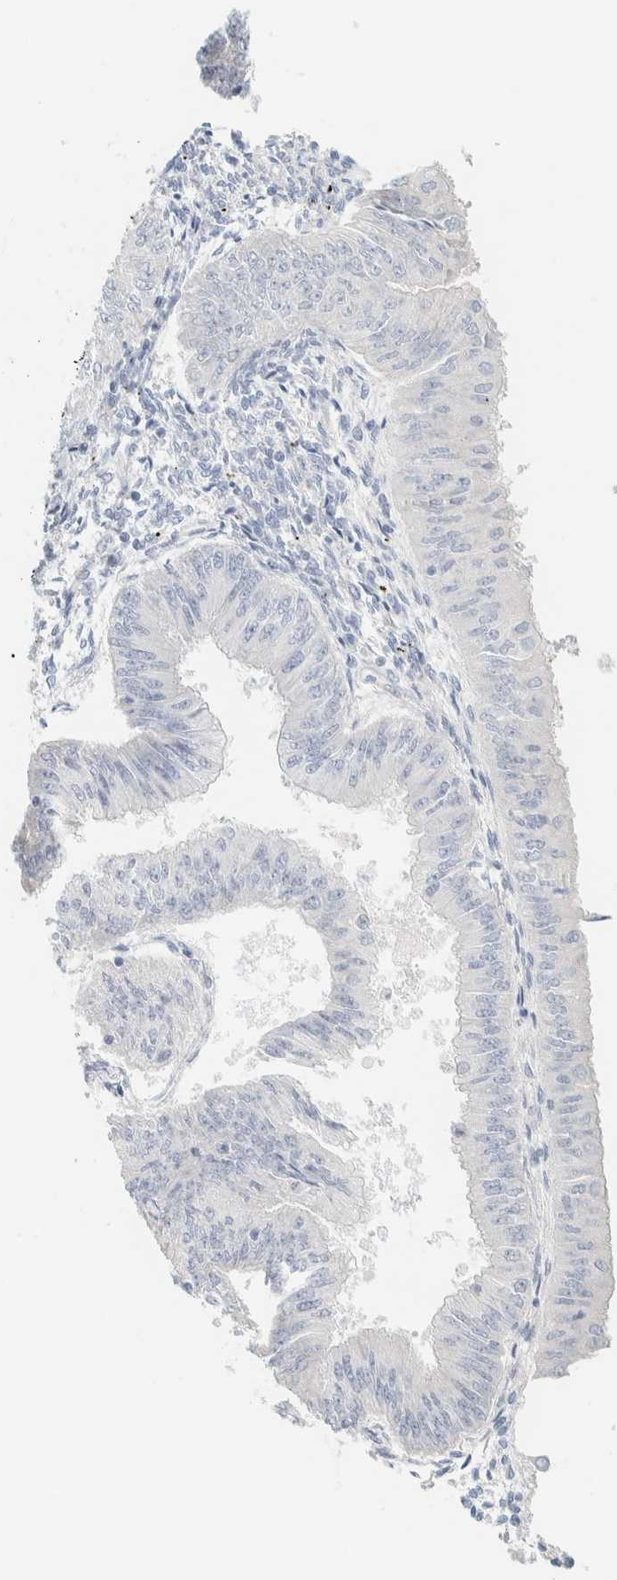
{"staining": {"intensity": "negative", "quantity": "none", "location": "none"}, "tissue": "endometrial cancer", "cell_type": "Tumor cells", "image_type": "cancer", "snomed": [{"axis": "morphology", "description": "Normal tissue, NOS"}, {"axis": "morphology", "description": "Adenocarcinoma, NOS"}, {"axis": "topography", "description": "Endometrium"}], "caption": "A micrograph of adenocarcinoma (endometrial) stained for a protein displays no brown staining in tumor cells.", "gene": "SPNS3", "patient": {"sex": "female", "age": 53}}